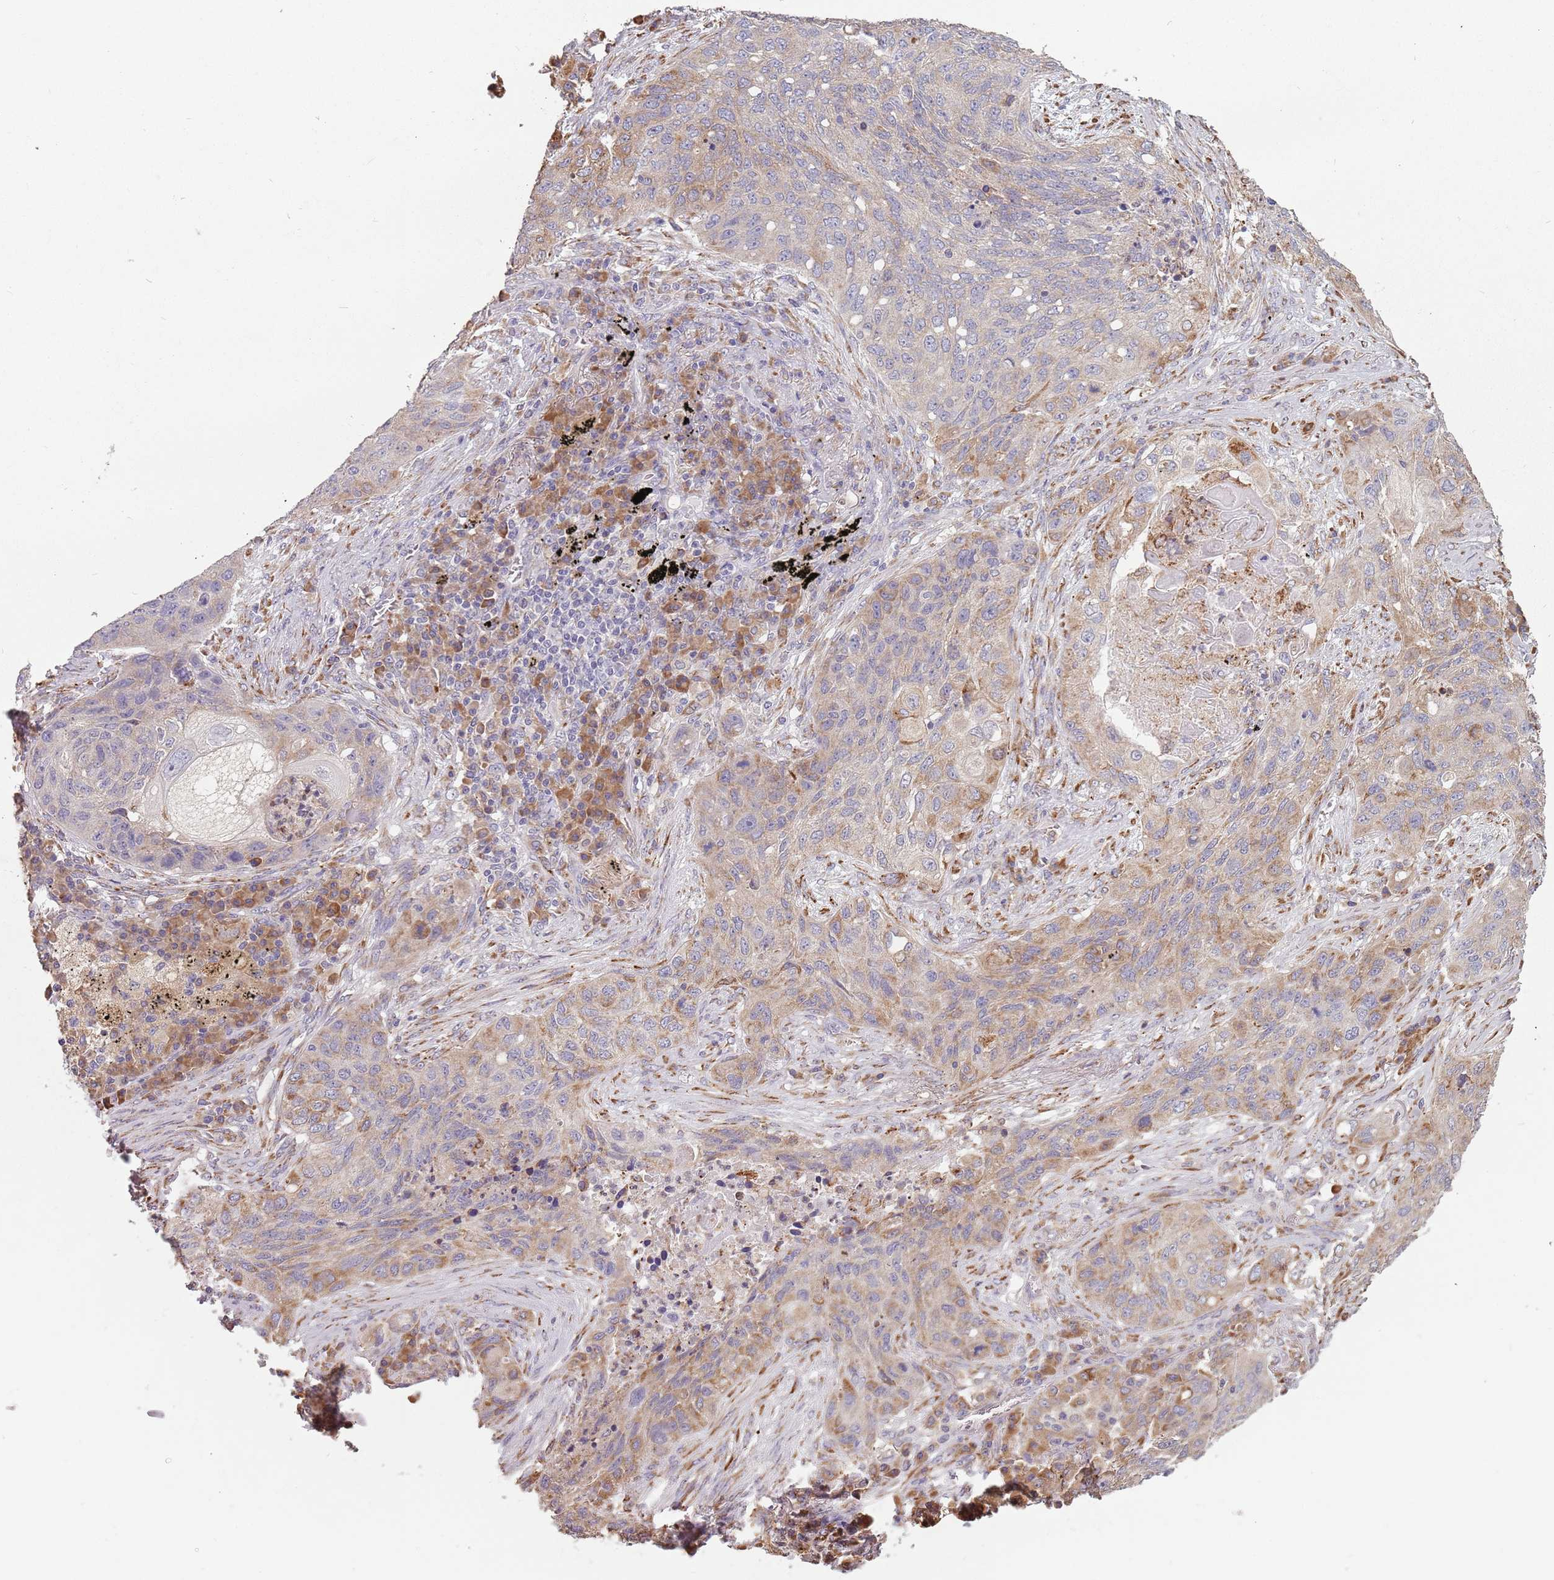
{"staining": {"intensity": "moderate", "quantity": "<25%", "location": "cytoplasmic/membranous"}, "tissue": "lung cancer", "cell_type": "Tumor cells", "image_type": "cancer", "snomed": [{"axis": "morphology", "description": "Squamous cell carcinoma, NOS"}, {"axis": "topography", "description": "Lung"}], "caption": "Immunohistochemical staining of lung squamous cell carcinoma reveals low levels of moderate cytoplasmic/membranous protein positivity in about <25% of tumor cells.", "gene": "RPS9", "patient": {"sex": "female", "age": 63}}